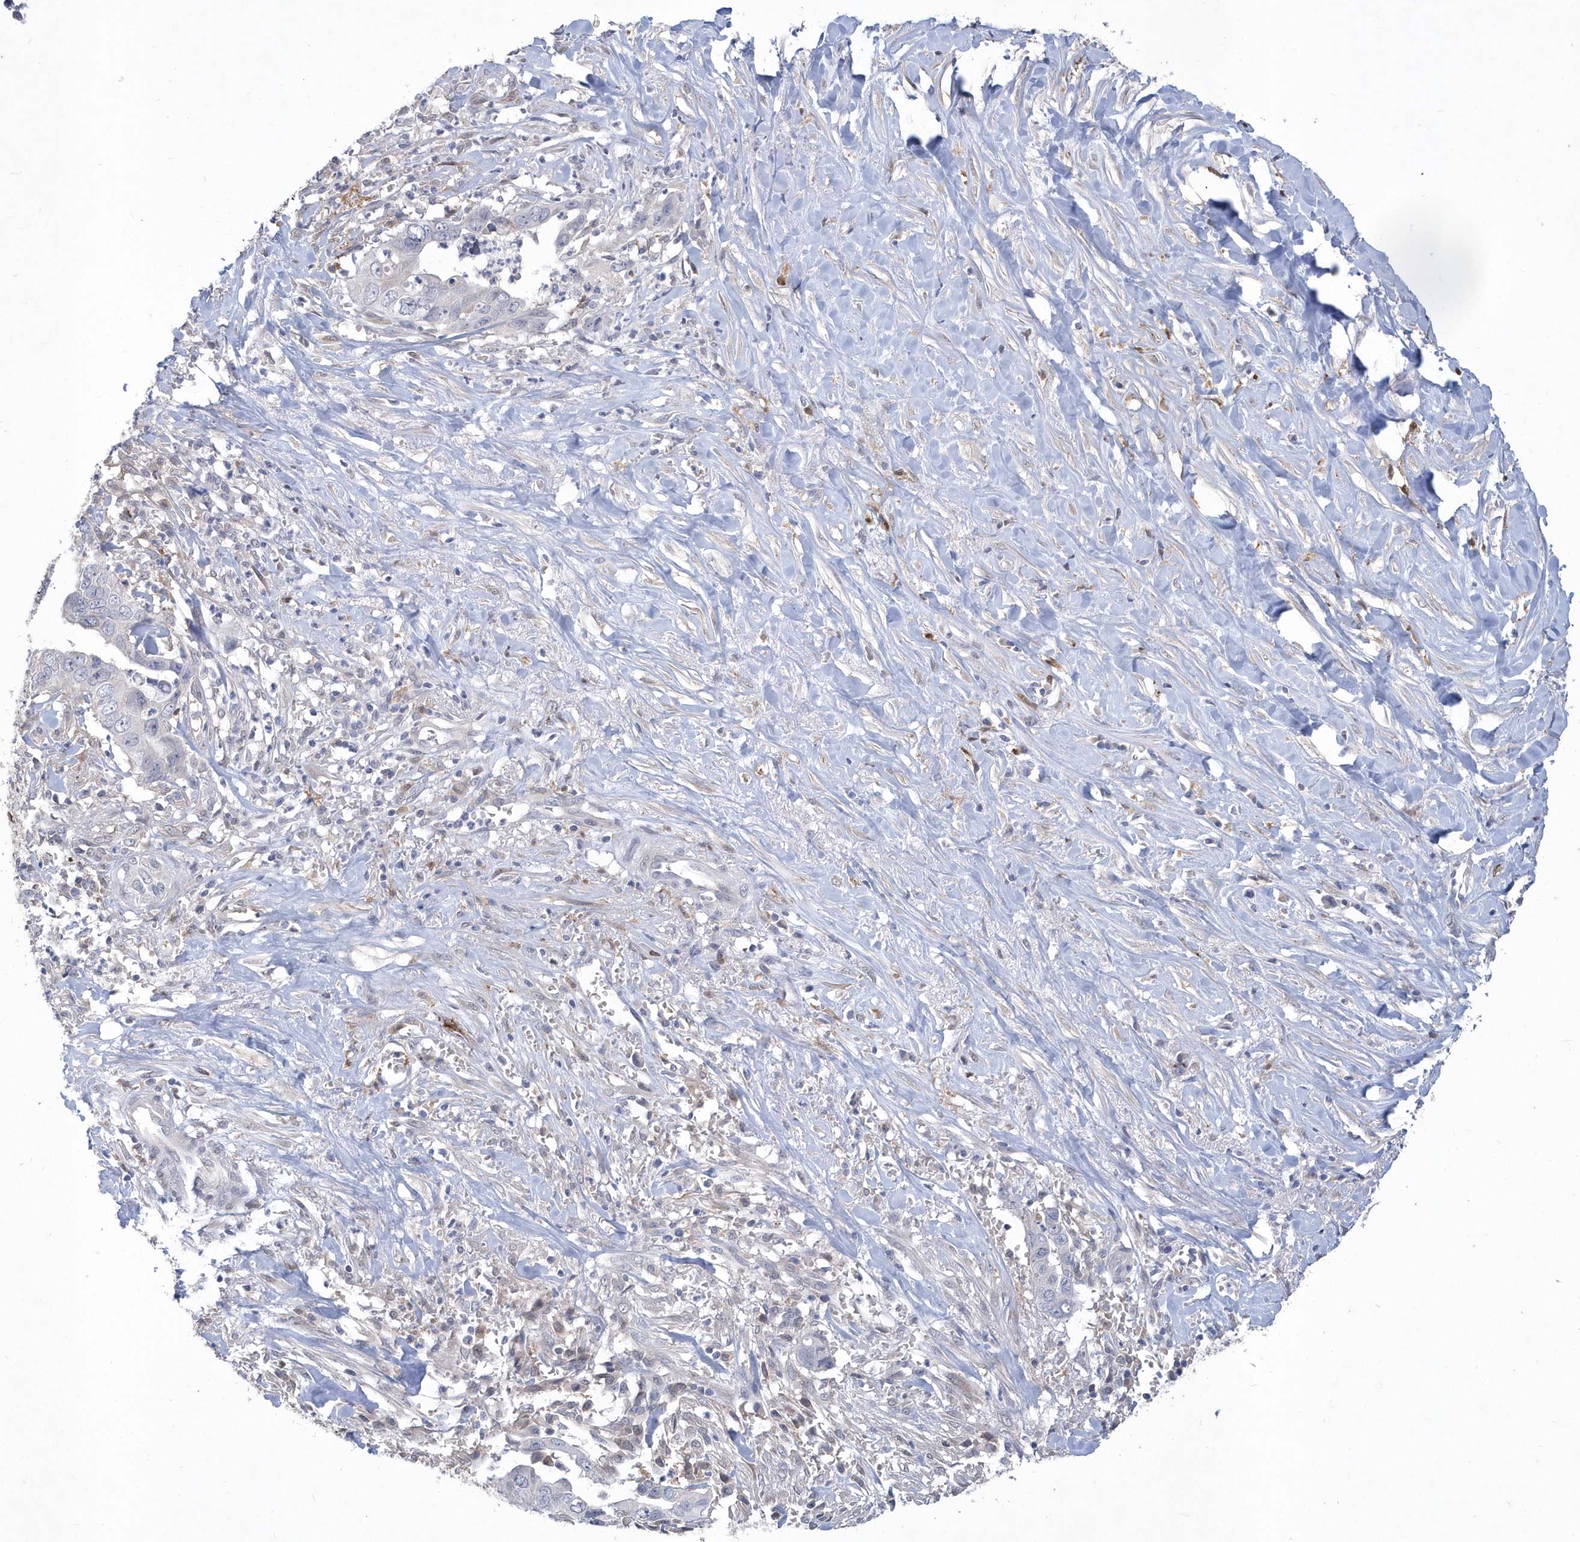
{"staining": {"intensity": "negative", "quantity": "none", "location": "none"}, "tissue": "liver cancer", "cell_type": "Tumor cells", "image_type": "cancer", "snomed": [{"axis": "morphology", "description": "Cholangiocarcinoma"}, {"axis": "topography", "description": "Liver"}], "caption": "Tumor cells are negative for brown protein staining in cholangiocarcinoma (liver).", "gene": "TSPEAR", "patient": {"sex": "female", "age": 79}}